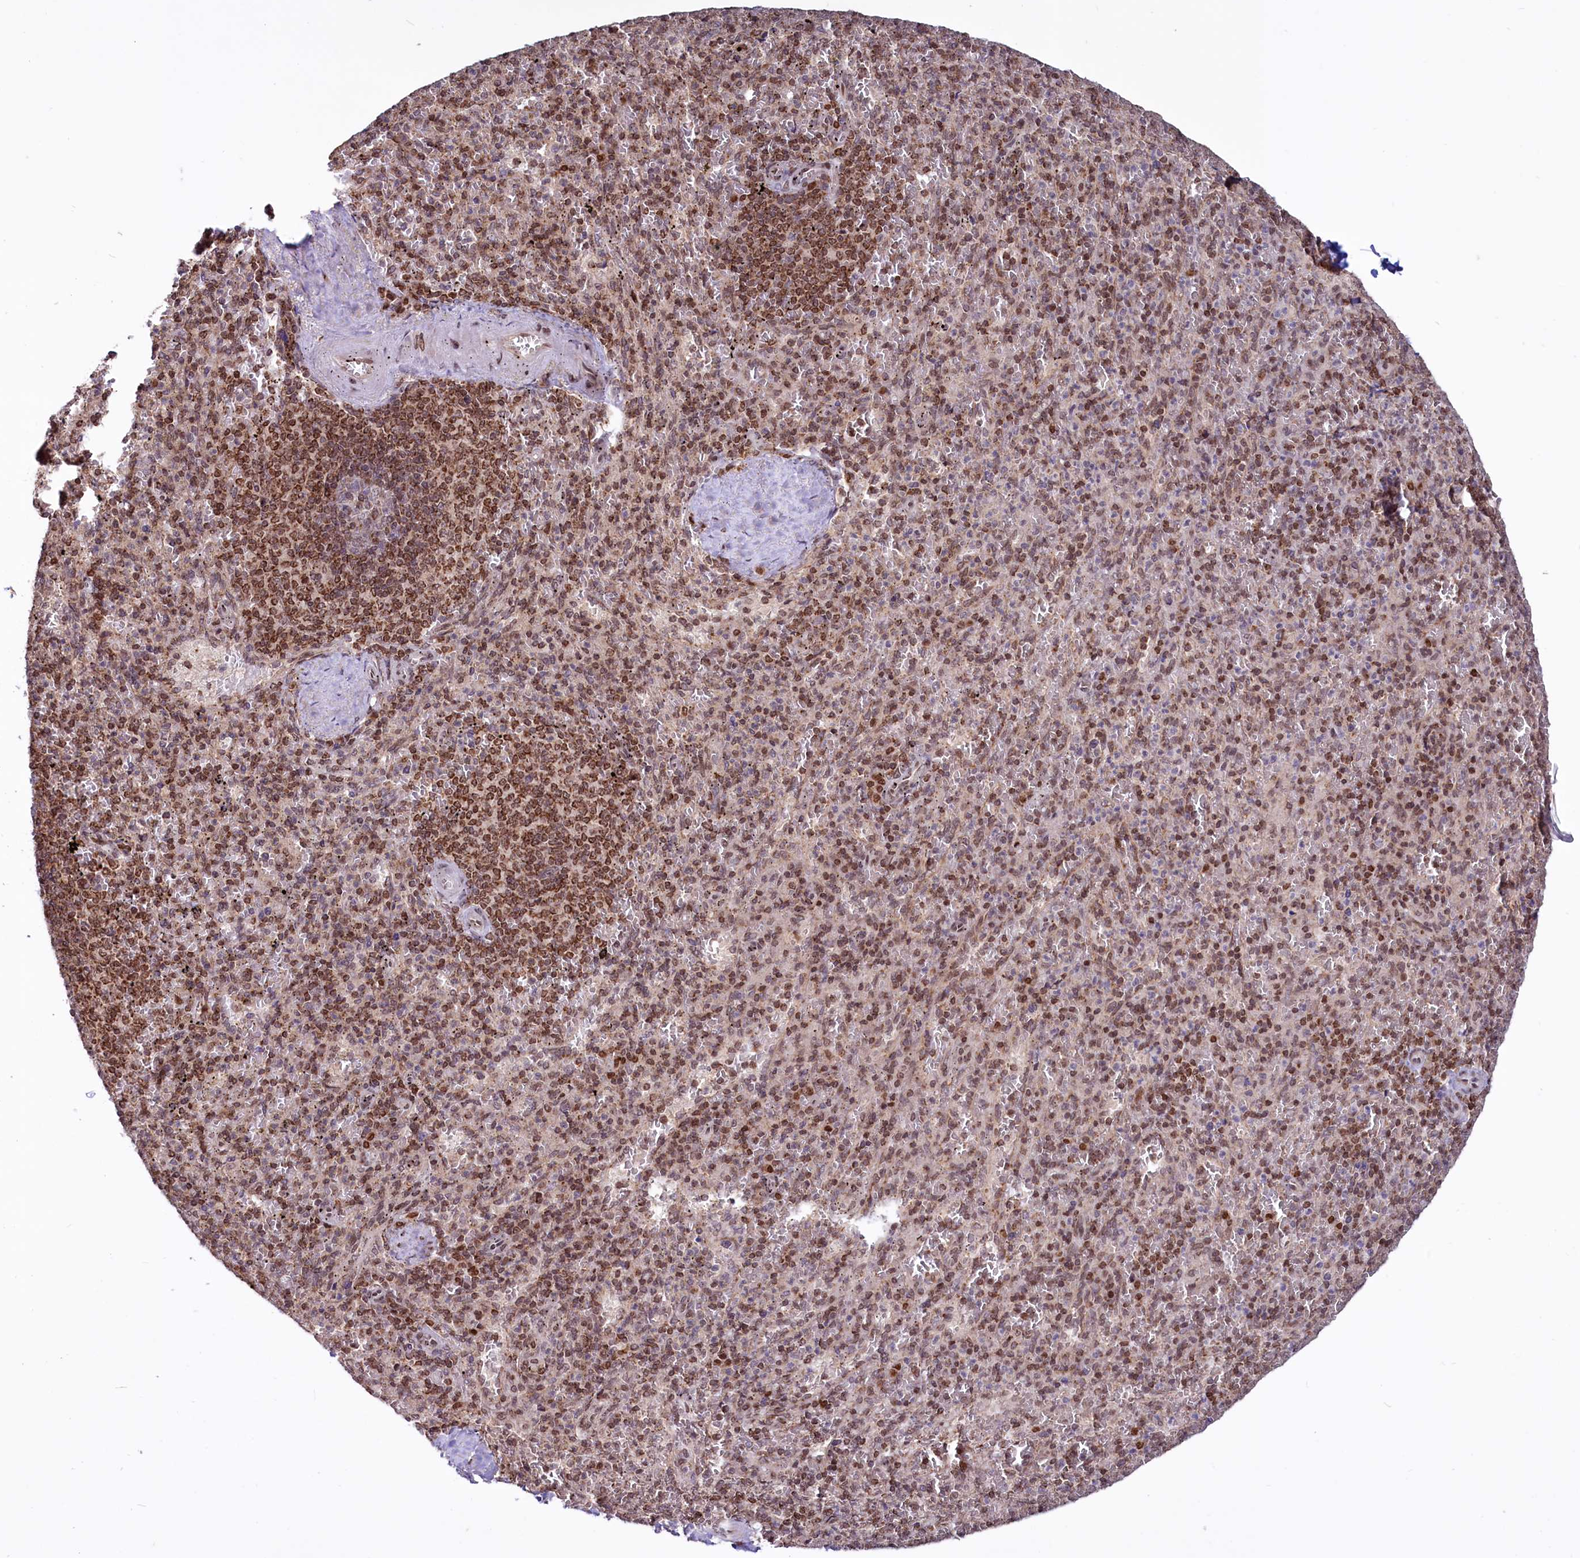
{"staining": {"intensity": "moderate", "quantity": "25%-75%", "location": "cytoplasmic/membranous,nuclear"}, "tissue": "spleen", "cell_type": "Cells in red pulp", "image_type": "normal", "snomed": [{"axis": "morphology", "description": "Normal tissue, NOS"}, {"axis": "topography", "description": "Spleen"}], "caption": "Protein staining of benign spleen reveals moderate cytoplasmic/membranous,nuclear staining in about 25%-75% of cells in red pulp.", "gene": "PHC3", "patient": {"sex": "male", "age": 82}}